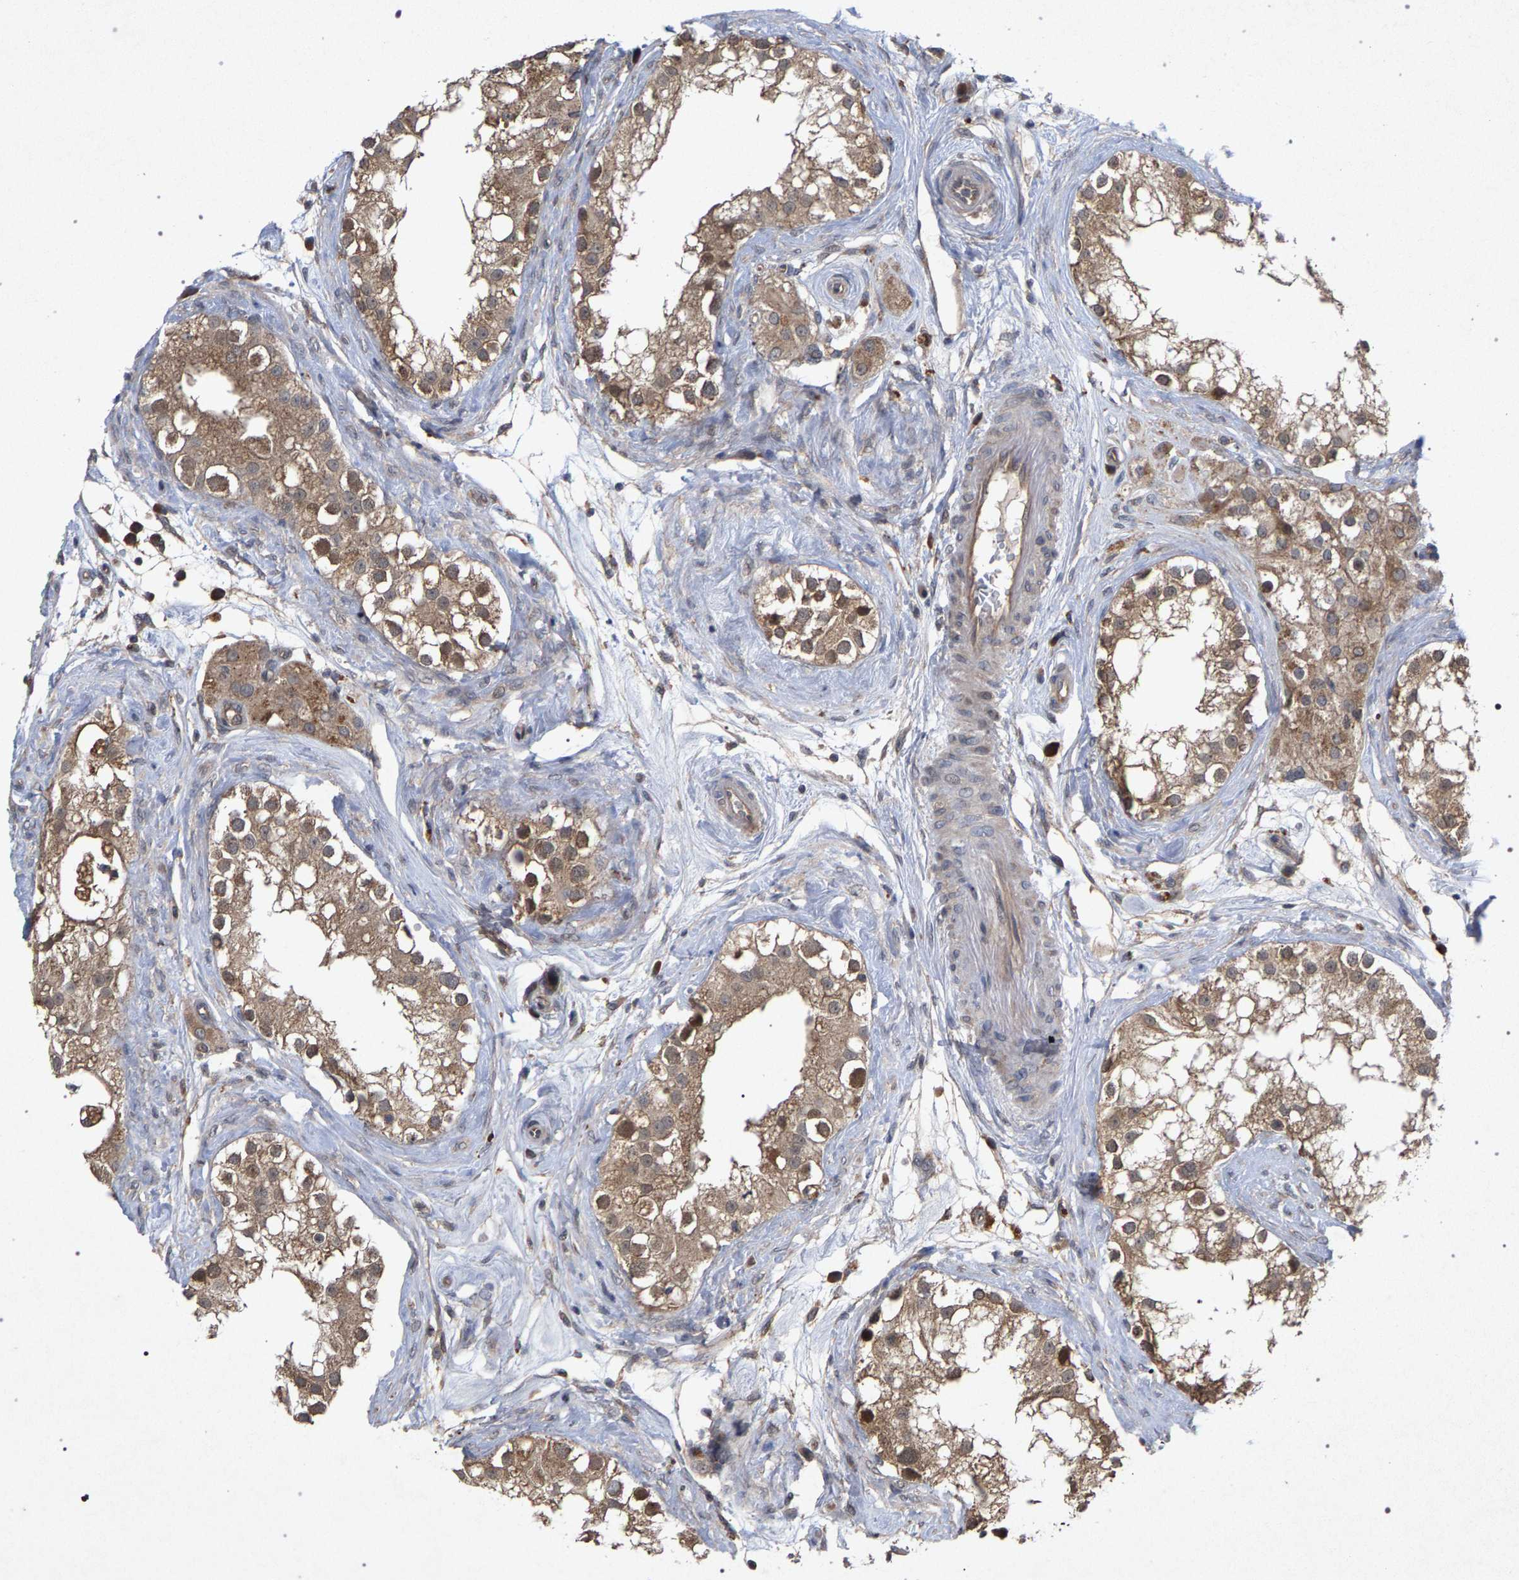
{"staining": {"intensity": "weak", "quantity": ">75%", "location": "cytoplasmic/membranous"}, "tissue": "epididymis", "cell_type": "Glandular cells", "image_type": "normal", "snomed": [{"axis": "morphology", "description": "Normal tissue, NOS"}, {"axis": "morphology", "description": "Inflammation, NOS"}, {"axis": "topography", "description": "Epididymis"}], "caption": "Protein analysis of normal epididymis reveals weak cytoplasmic/membranous expression in approximately >75% of glandular cells.", "gene": "SLC4A4", "patient": {"sex": "male", "age": 84}}